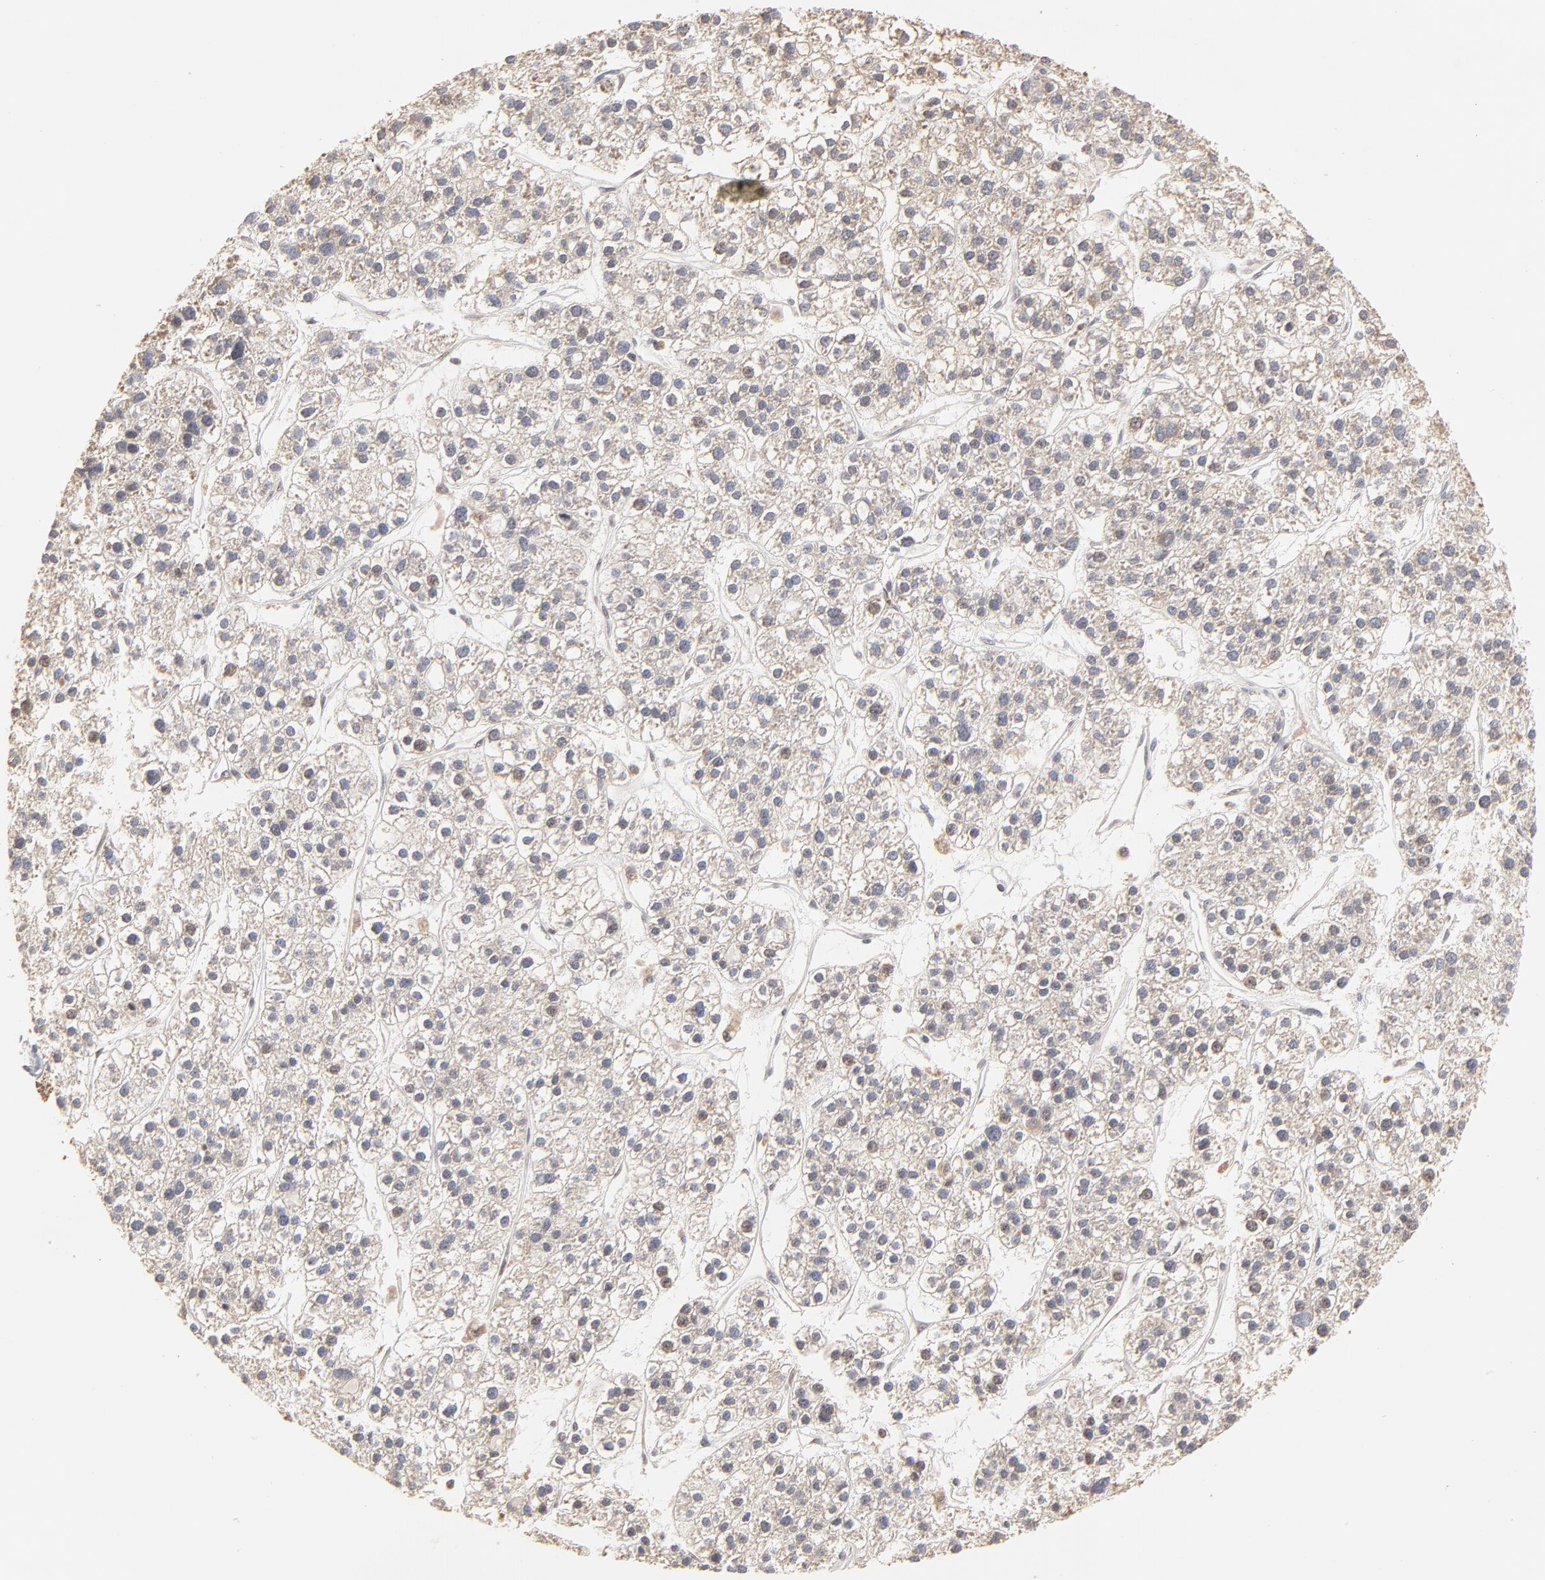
{"staining": {"intensity": "weak", "quantity": ">75%", "location": "cytoplasmic/membranous"}, "tissue": "liver cancer", "cell_type": "Tumor cells", "image_type": "cancer", "snomed": [{"axis": "morphology", "description": "Carcinoma, Hepatocellular, NOS"}, {"axis": "topography", "description": "Liver"}], "caption": "Immunohistochemistry (DAB (3,3'-diaminobenzidine)) staining of human liver cancer (hepatocellular carcinoma) displays weak cytoplasmic/membranous protein expression in approximately >75% of tumor cells.", "gene": "ARIH1", "patient": {"sex": "female", "age": 85}}